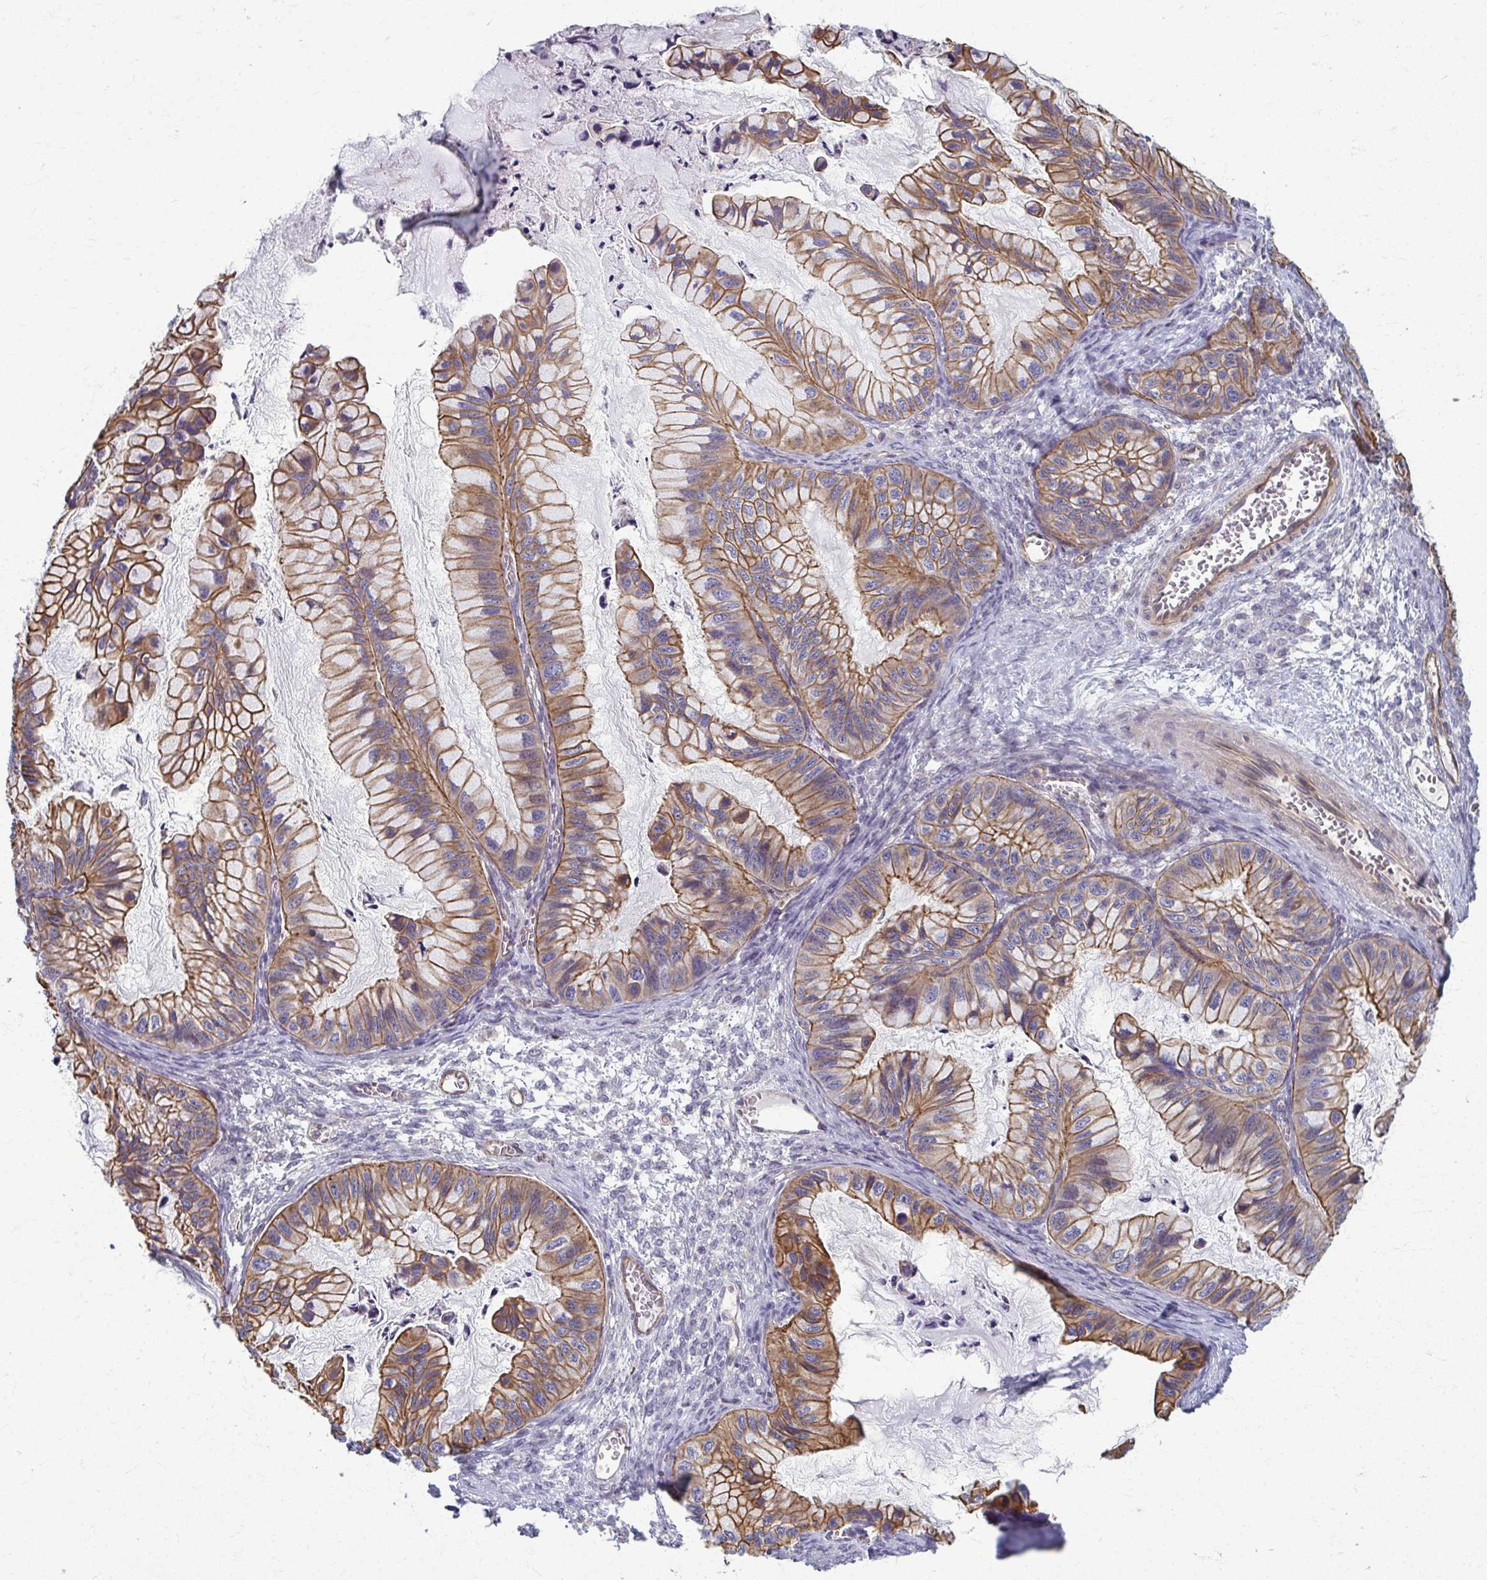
{"staining": {"intensity": "moderate", "quantity": ">75%", "location": "cytoplasmic/membranous"}, "tissue": "ovarian cancer", "cell_type": "Tumor cells", "image_type": "cancer", "snomed": [{"axis": "morphology", "description": "Cystadenocarcinoma, mucinous, NOS"}, {"axis": "topography", "description": "Ovary"}], "caption": "Moderate cytoplasmic/membranous protein positivity is appreciated in about >75% of tumor cells in ovarian mucinous cystadenocarcinoma. (DAB IHC with brightfield microscopy, high magnification).", "gene": "EID2B", "patient": {"sex": "female", "age": 72}}